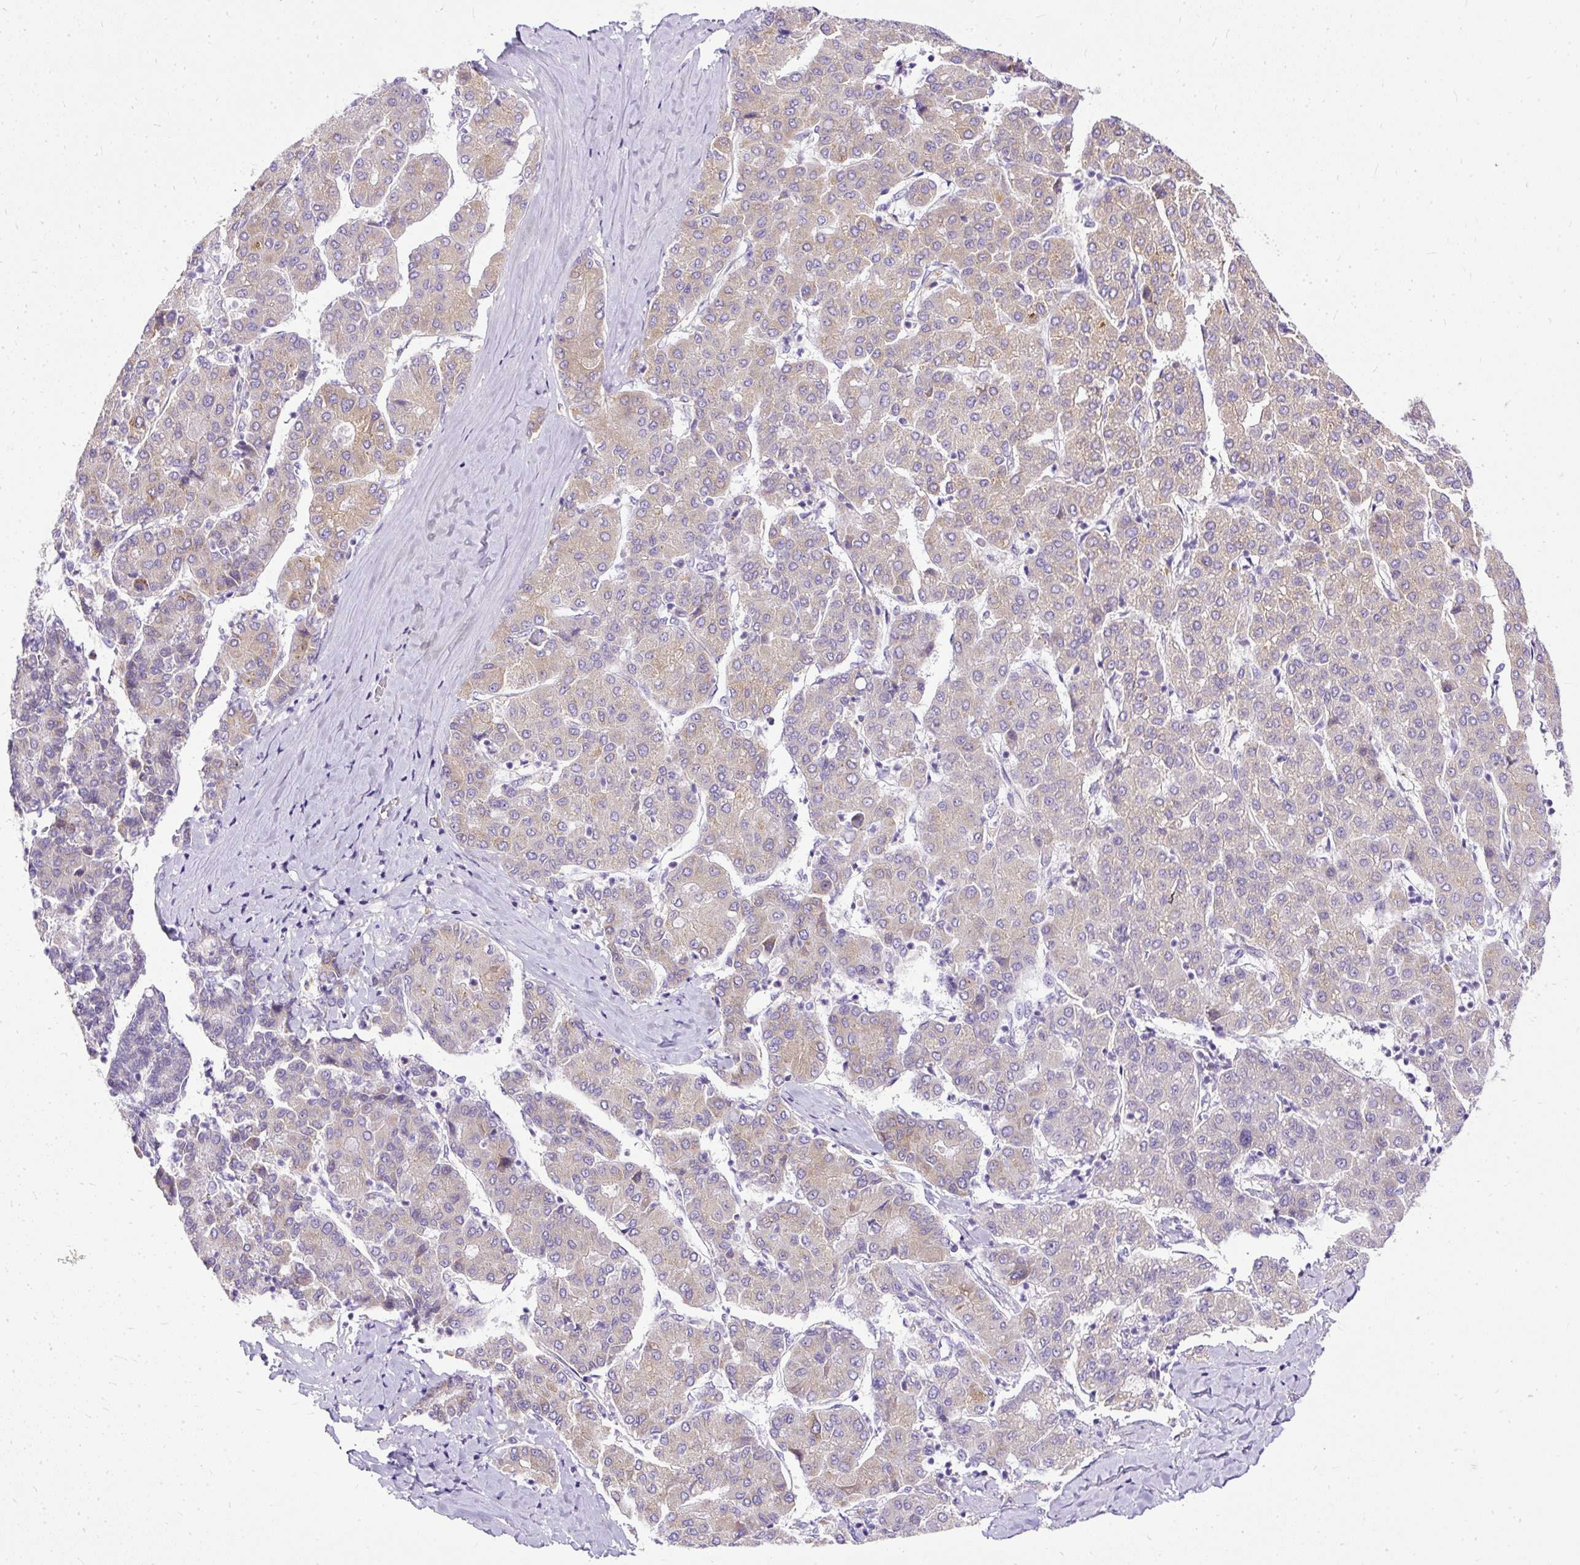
{"staining": {"intensity": "weak", "quantity": "25%-75%", "location": "cytoplasmic/membranous"}, "tissue": "liver cancer", "cell_type": "Tumor cells", "image_type": "cancer", "snomed": [{"axis": "morphology", "description": "Carcinoma, Hepatocellular, NOS"}, {"axis": "topography", "description": "Liver"}], "caption": "IHC histopathology image of hepatocellular carcinoma (liver) stained for a protein (brown), which demonstrates low levels of weak cytoplasmic/membranous staining in about 25%-75% of tumor cells.", "gene": "AMFR", "patient": {"sex": "male", "age": 65}}